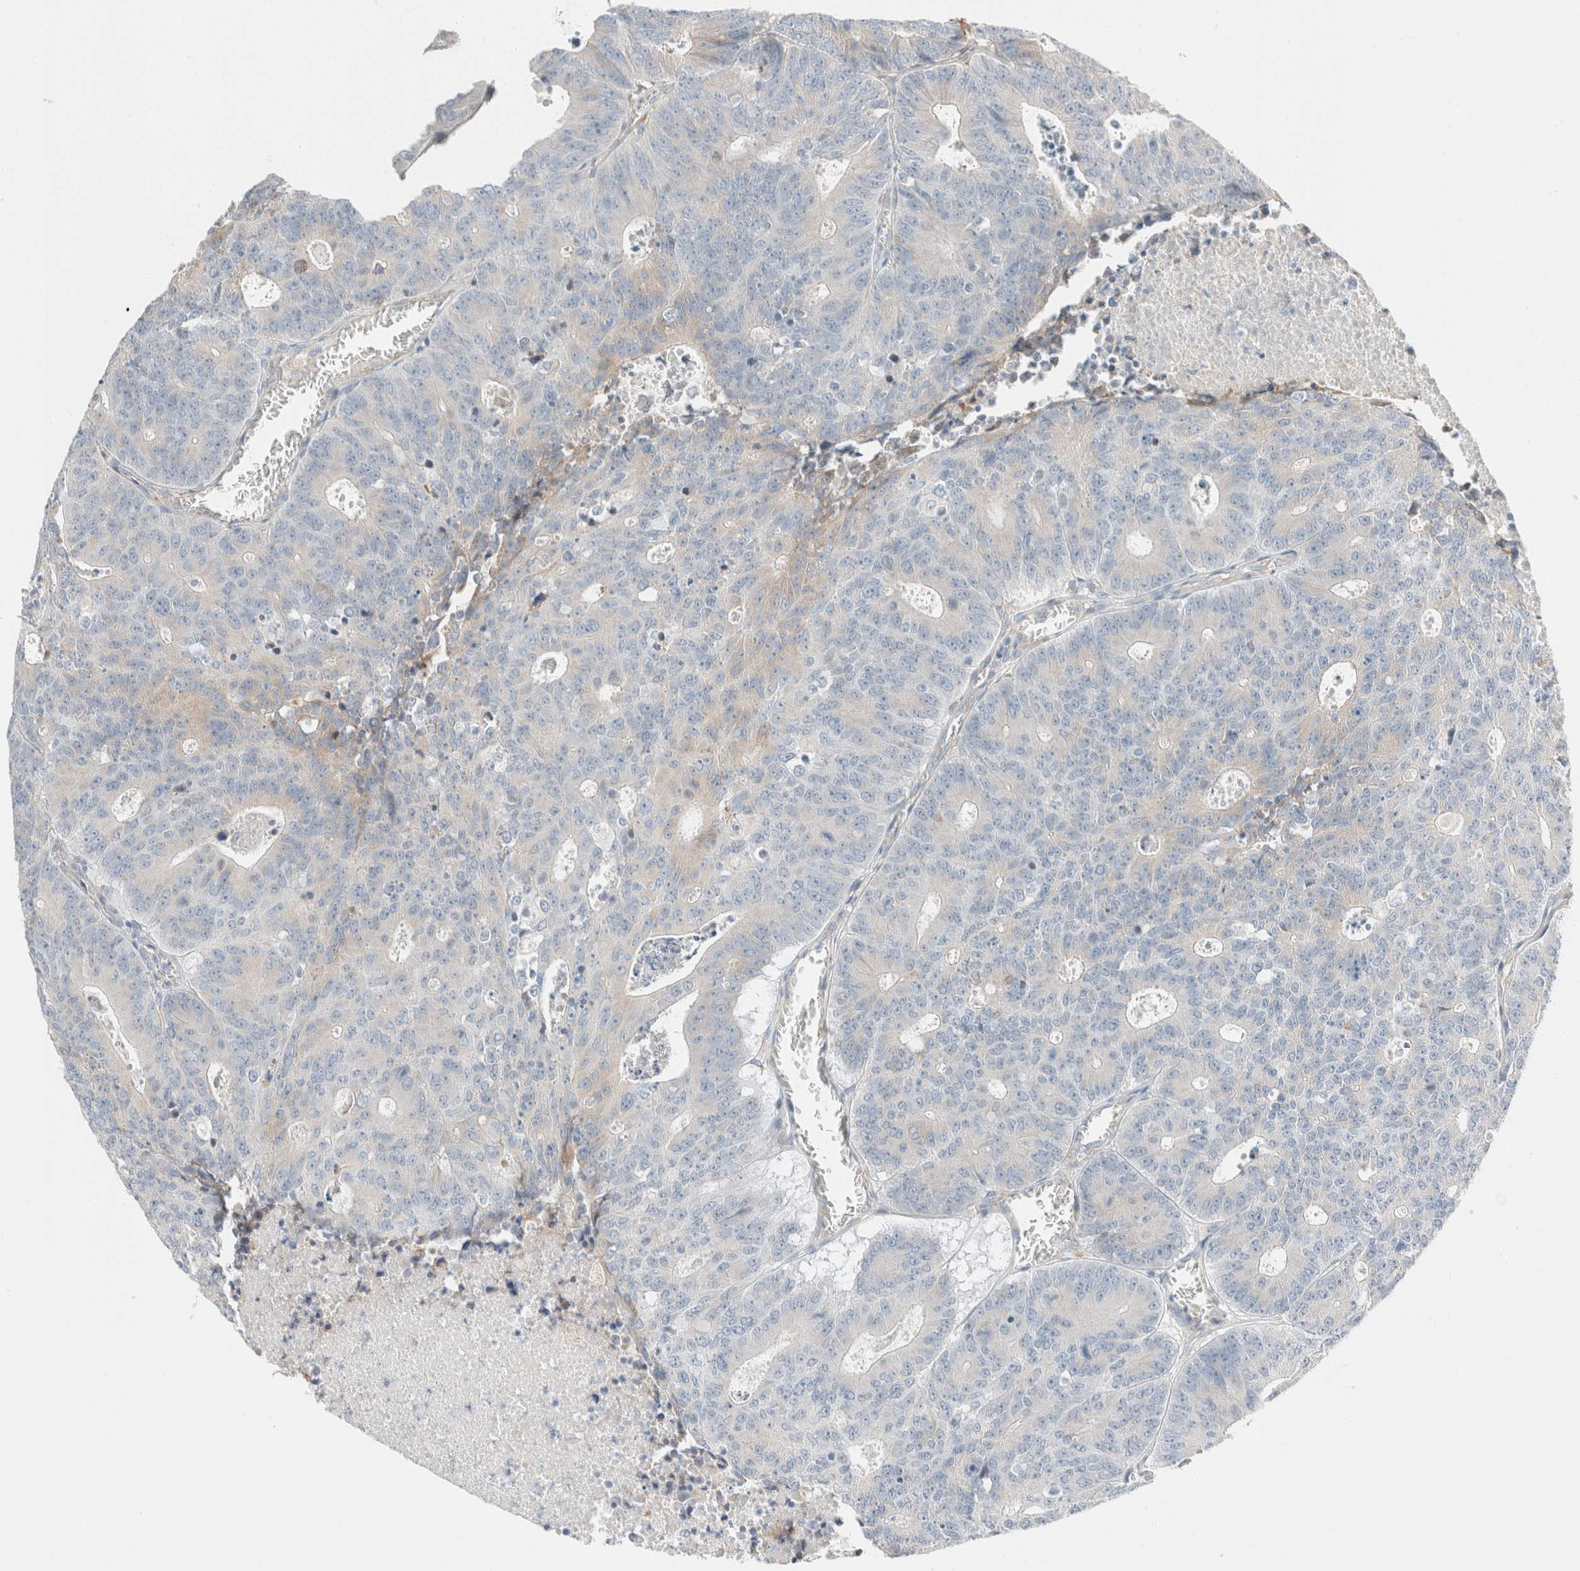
{"staining": {"intensity": "negative", "quantity": "none", "location": "none"}, "tissue": "colorectal cancer", "cell_type": "Tumor cells", "image_type": "cancer", "snomed": [{"axis": "morphology", "description": "Adenocarcinoma, NOS"}, {"axis": "topography", "description": "Colon"}], "caption": "Human adenocarcinoma (colorectal) stained for a protein using immunohistochemistry (IHC) reveals no expression in tumor cells.", "gene": "PCM1", "patient": {"sex": "male", "age": 87}}